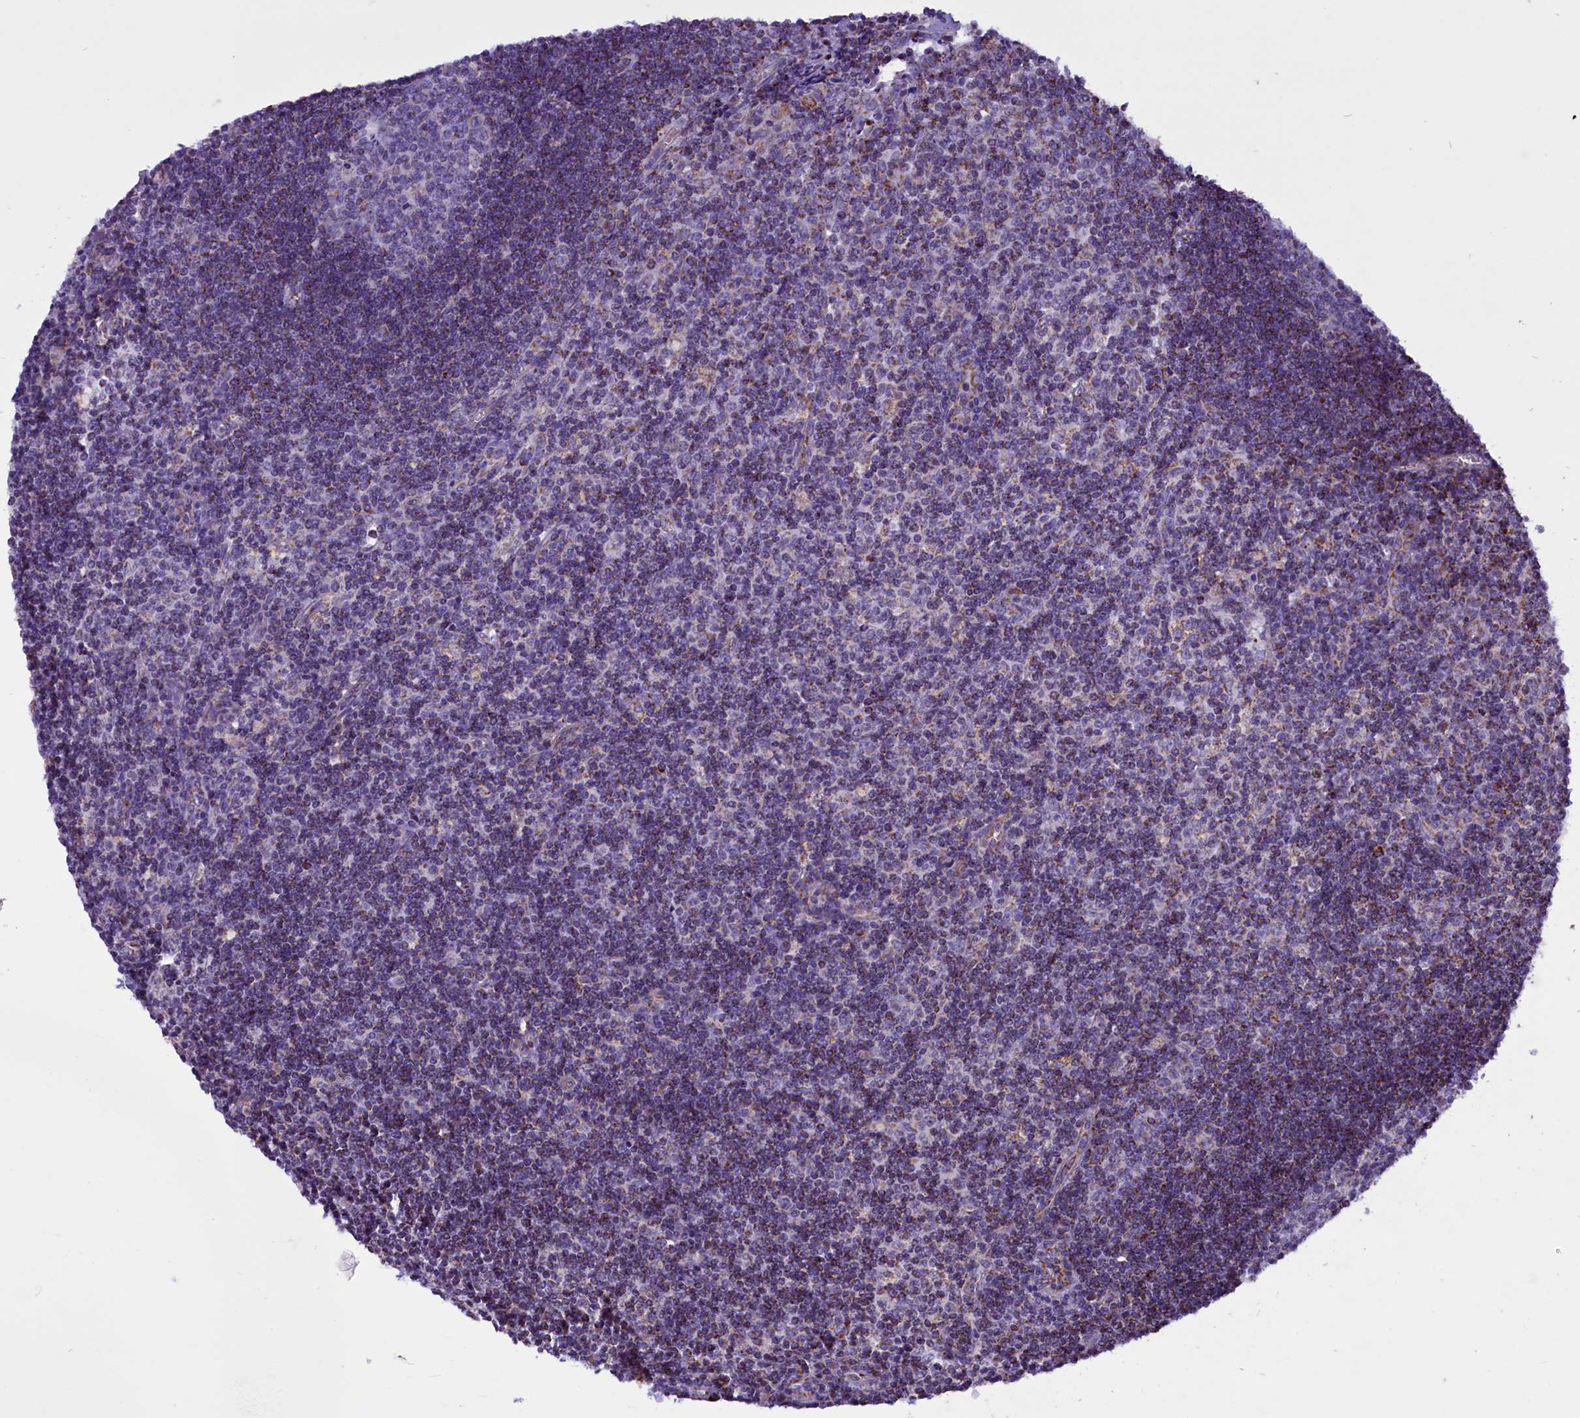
{"staining": {"intensity": "weak", "quantity": "<25%", "location": "cytoplasmic/membranous"}, "tissue": "lymph node", "cell_type": "Germinal center cells", "image_type": "normal", "snomed": [{"axis": "morphology", "description": "Normal tissue, NOS"}, {"axis": "topography", "description": "Lymph node"}], "caption": "An IHC photomicrograph of unremarkable lymph node is shown. There is no staining in germinal center cells of lymph node. The staining is performed using DAB brown chromogen with nuclei counter-stained in using hematoxylin.", "gene": "ICA1L", "patient": {"sex": "male", "age": 58}}